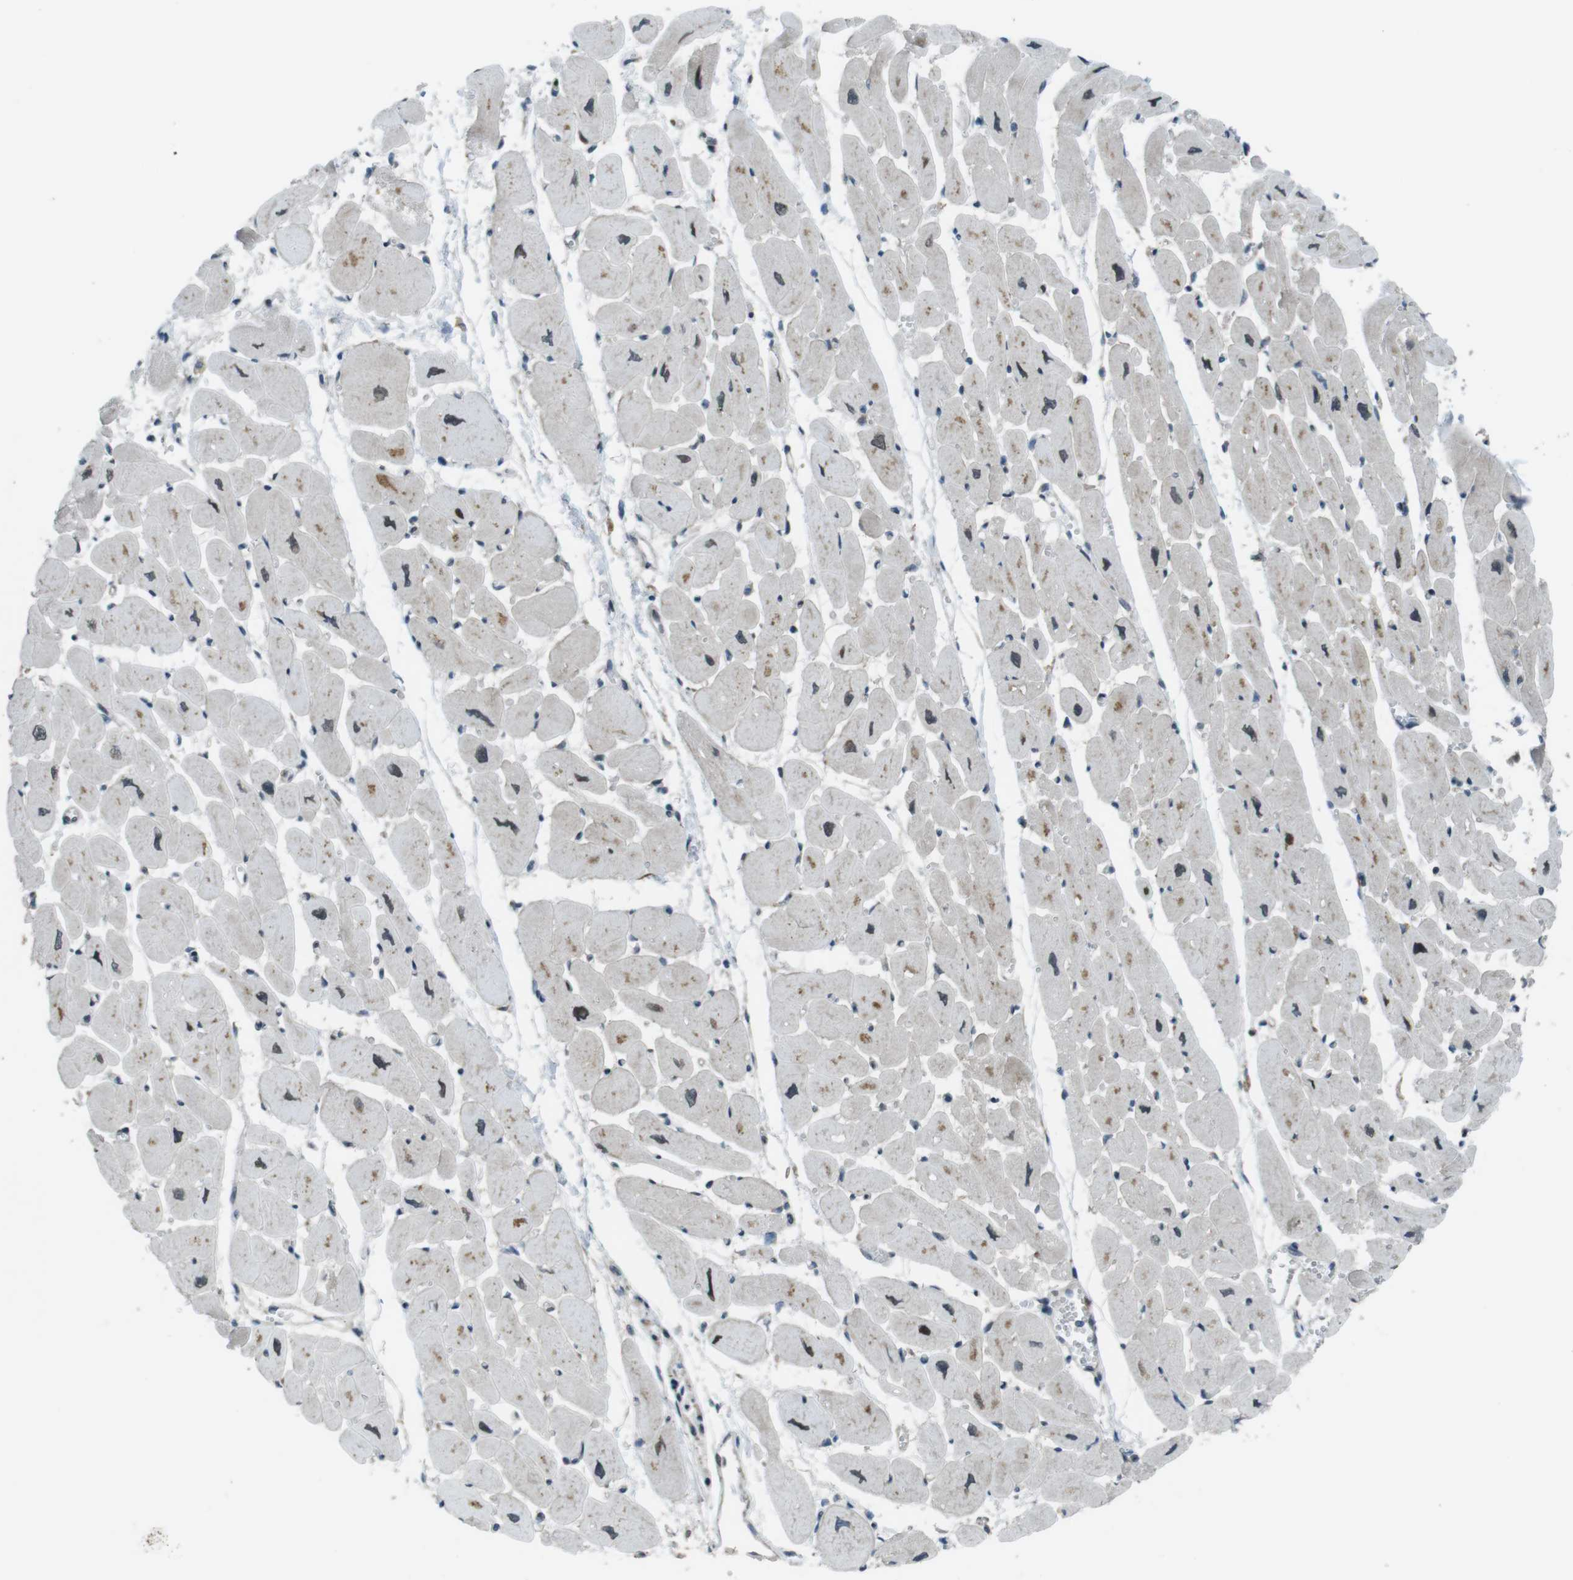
{"staining": {"intensity": "strong", "quantity": "25%-75%", "location": "cytoplasmic/membranous"}, "tissue": "heart muscle", "cell_type": "Cardiomyocytes", "image_type": "normal", "snomed": [{"axis": "morphology", "description": "Normal tissue, NOS"}, {"axis": "topography", "description": "Heart"}], "caption": "Protein staining by immunohistochemistry reveals strong cytoplasmic/membranous expression in about 25%-75% of cardiomyocytes in benign heart muscle.", "gene": "ZNF330", "patient": {"sex": "female", "age": 54}}